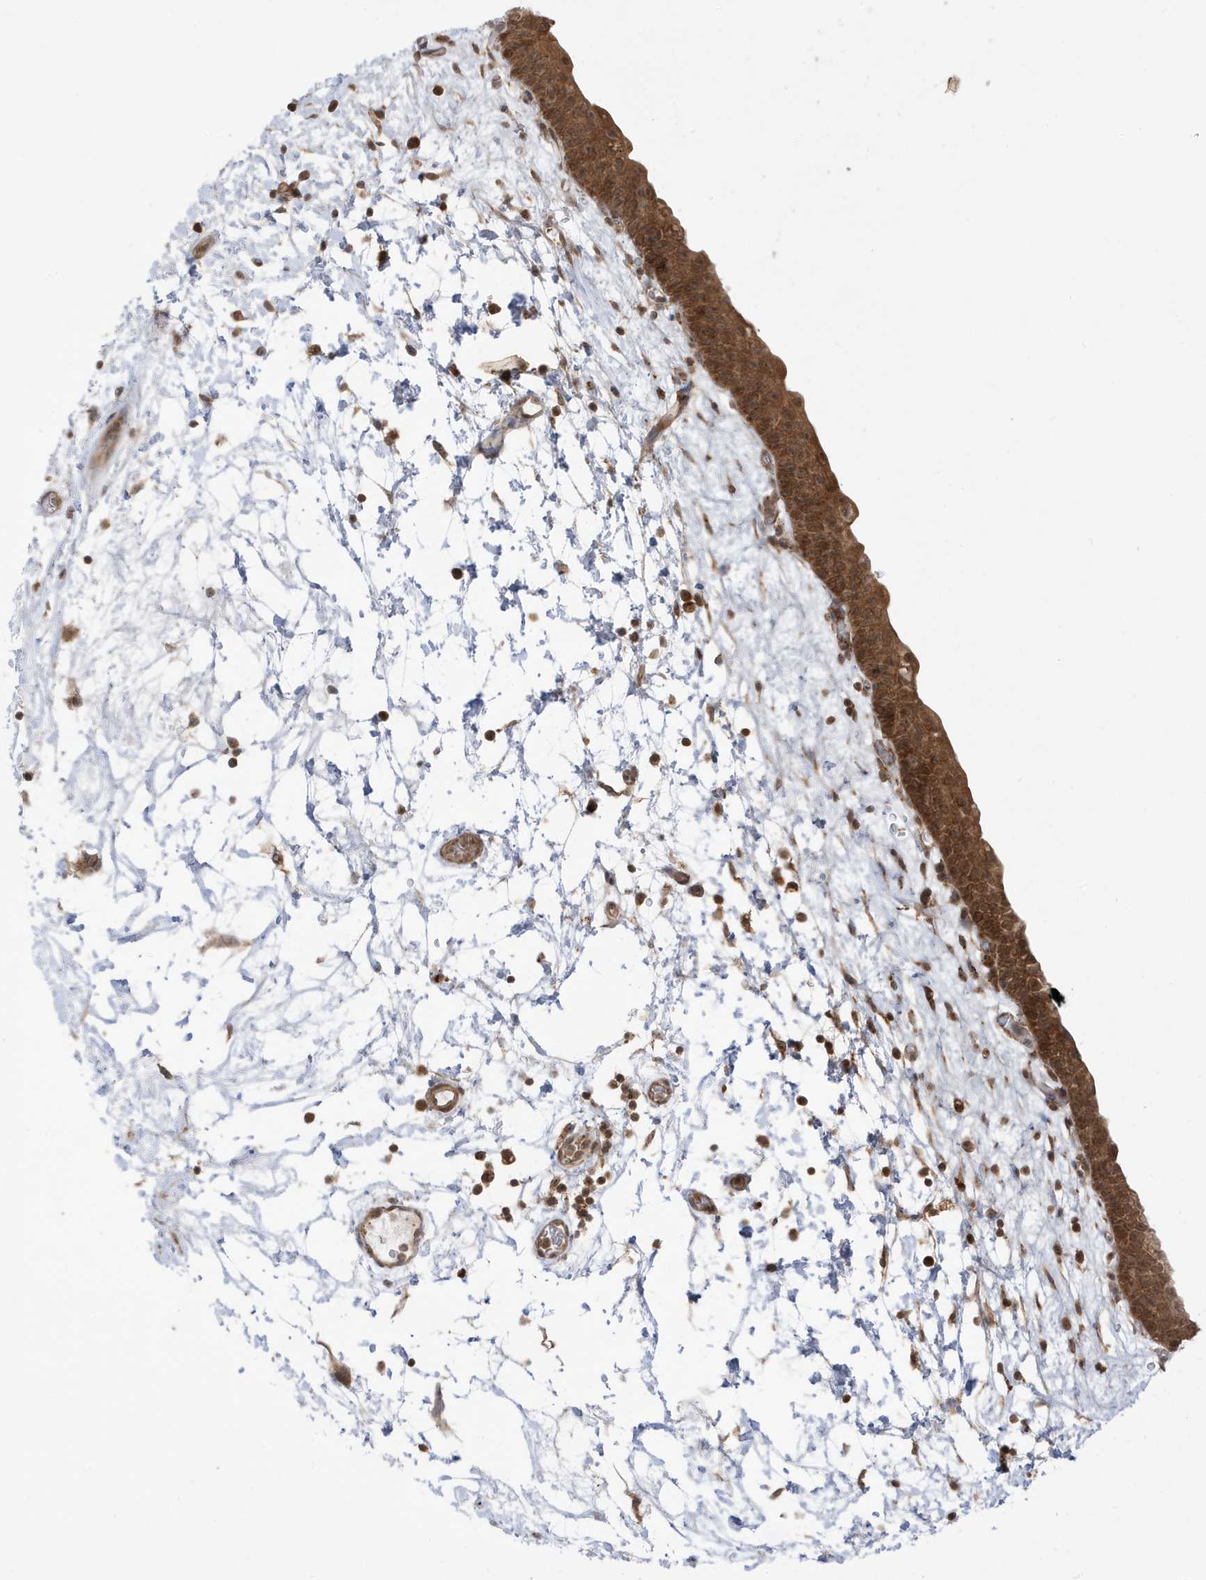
{"staining": {"intensity": "moderate", "quantity": ">75%", "location": "cytoplasmic/membranous,nuclear"}, "tissue": "urinary bladder", "cell_type": "Urothelial cells", "image_type": "normal", "snomed": [{"axis": "morphology", "description": "Normal tissue, NOS"}, {"axis": "topography", "description": "Urinary bladder"}], "caption": "Benign urinary bladder was stained to show a protein in brown. There is medium levels of moderate cytoplasmic/membranous,nuclear expression in about >75% of urothelial cells. (DAB (3,3'-diaminobenzidine) IHC, brown staining for protein, blue staining for nuclei).", "gene": "DHX36", "patient": {"sex": "male", "age": 83}}